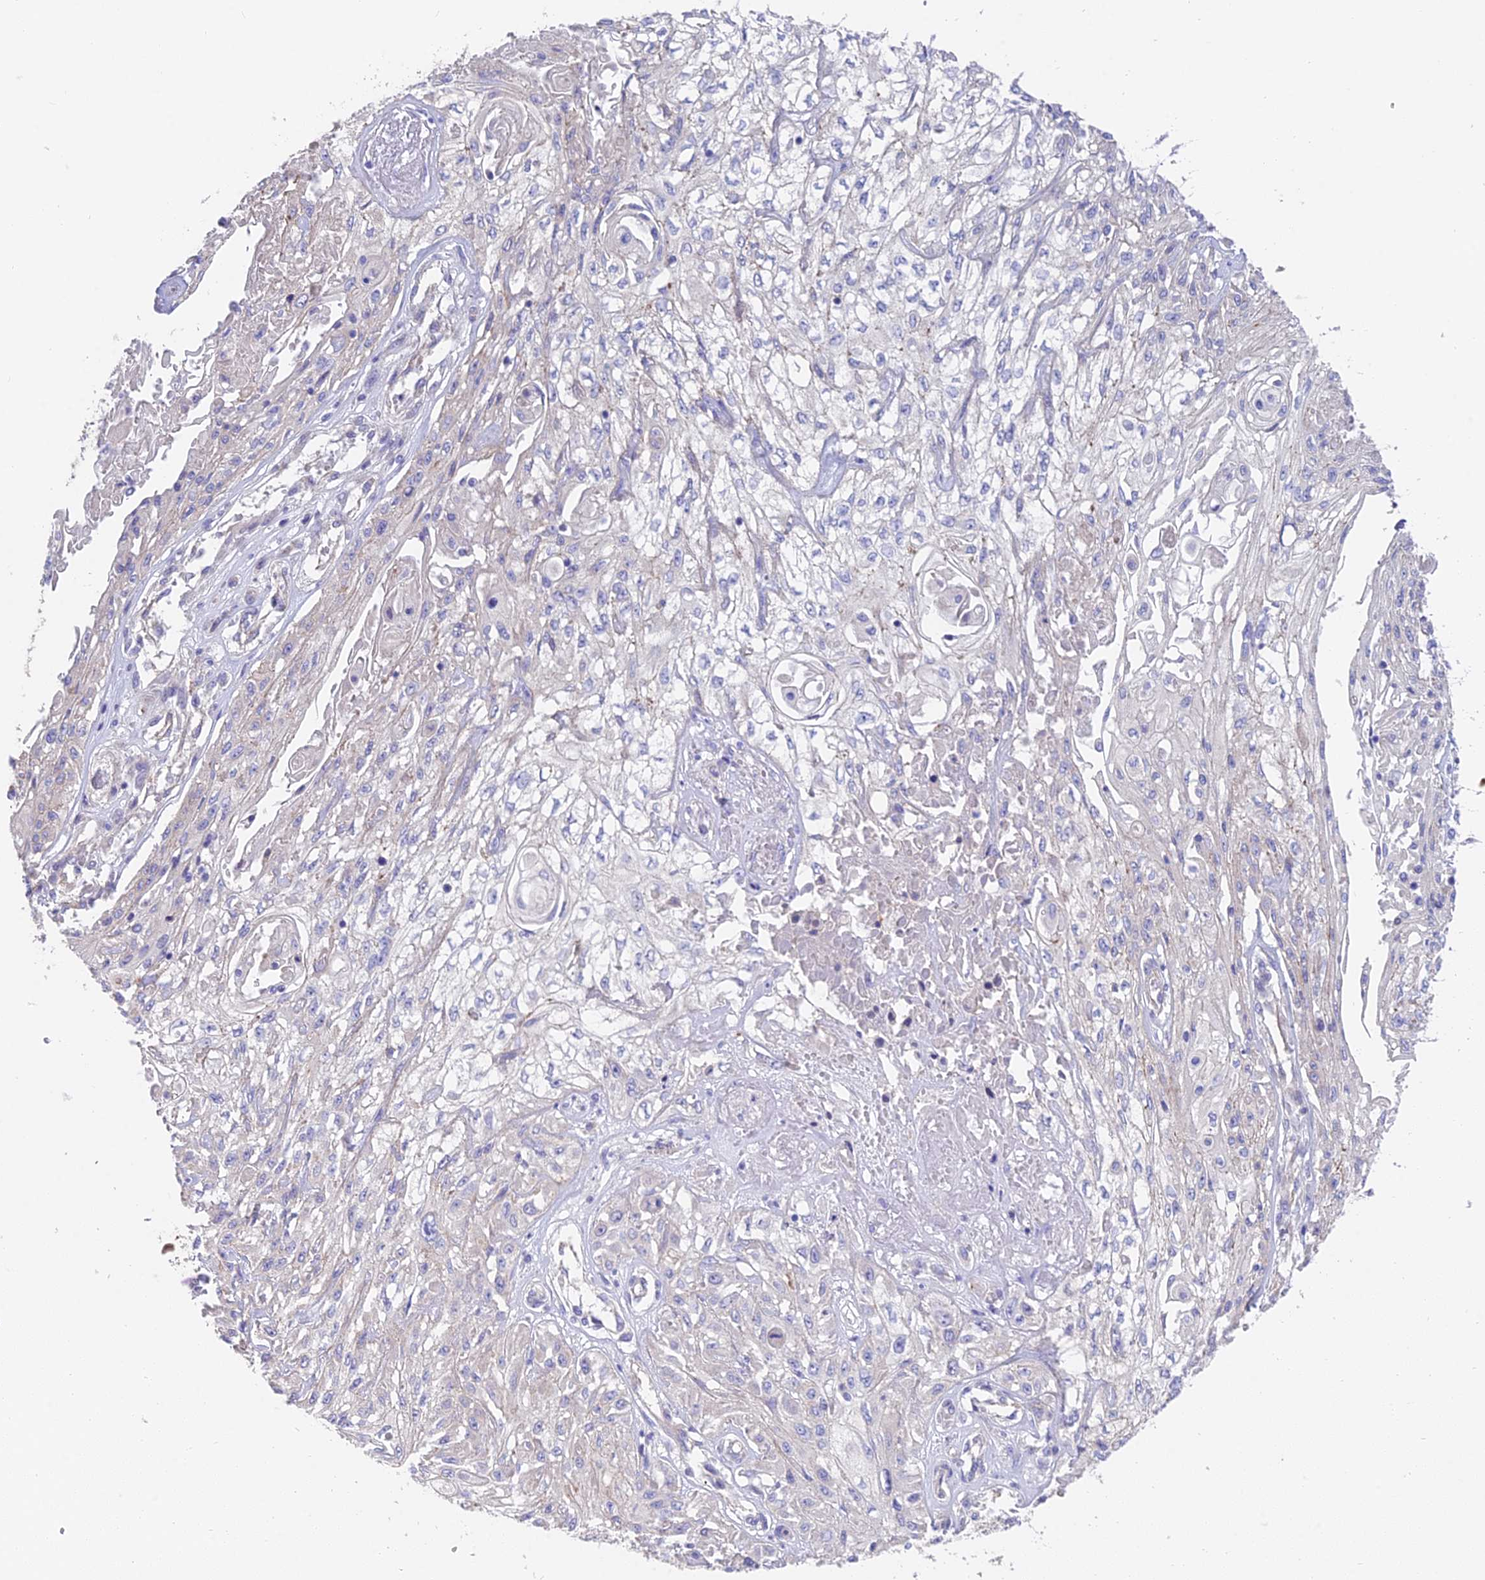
{"staining": {"intensity": "negative", "quantity": "none", "location": "none"}, "tissue": "skin cancer", "cell_type": "Tumor cells", "image_type": "cancer", "snomed": [{"axis": "morphology", "description": "Squamous cell carcinoma, NOS"}, {"axis": "morphology", "description": "Squamous cell carcinoma, metastatic, NOS"}, {"axis": "topography", "description": "Skin"}, {"axis": "topography", "description": "Lymph node"}], "caption": "This is an immunohistochemistry (IHC) histopathology image of skin cancer. There is no positivity in tumor cells.", "gene": "FAM168B", "patient": {"sex": "male", "age": 75}}